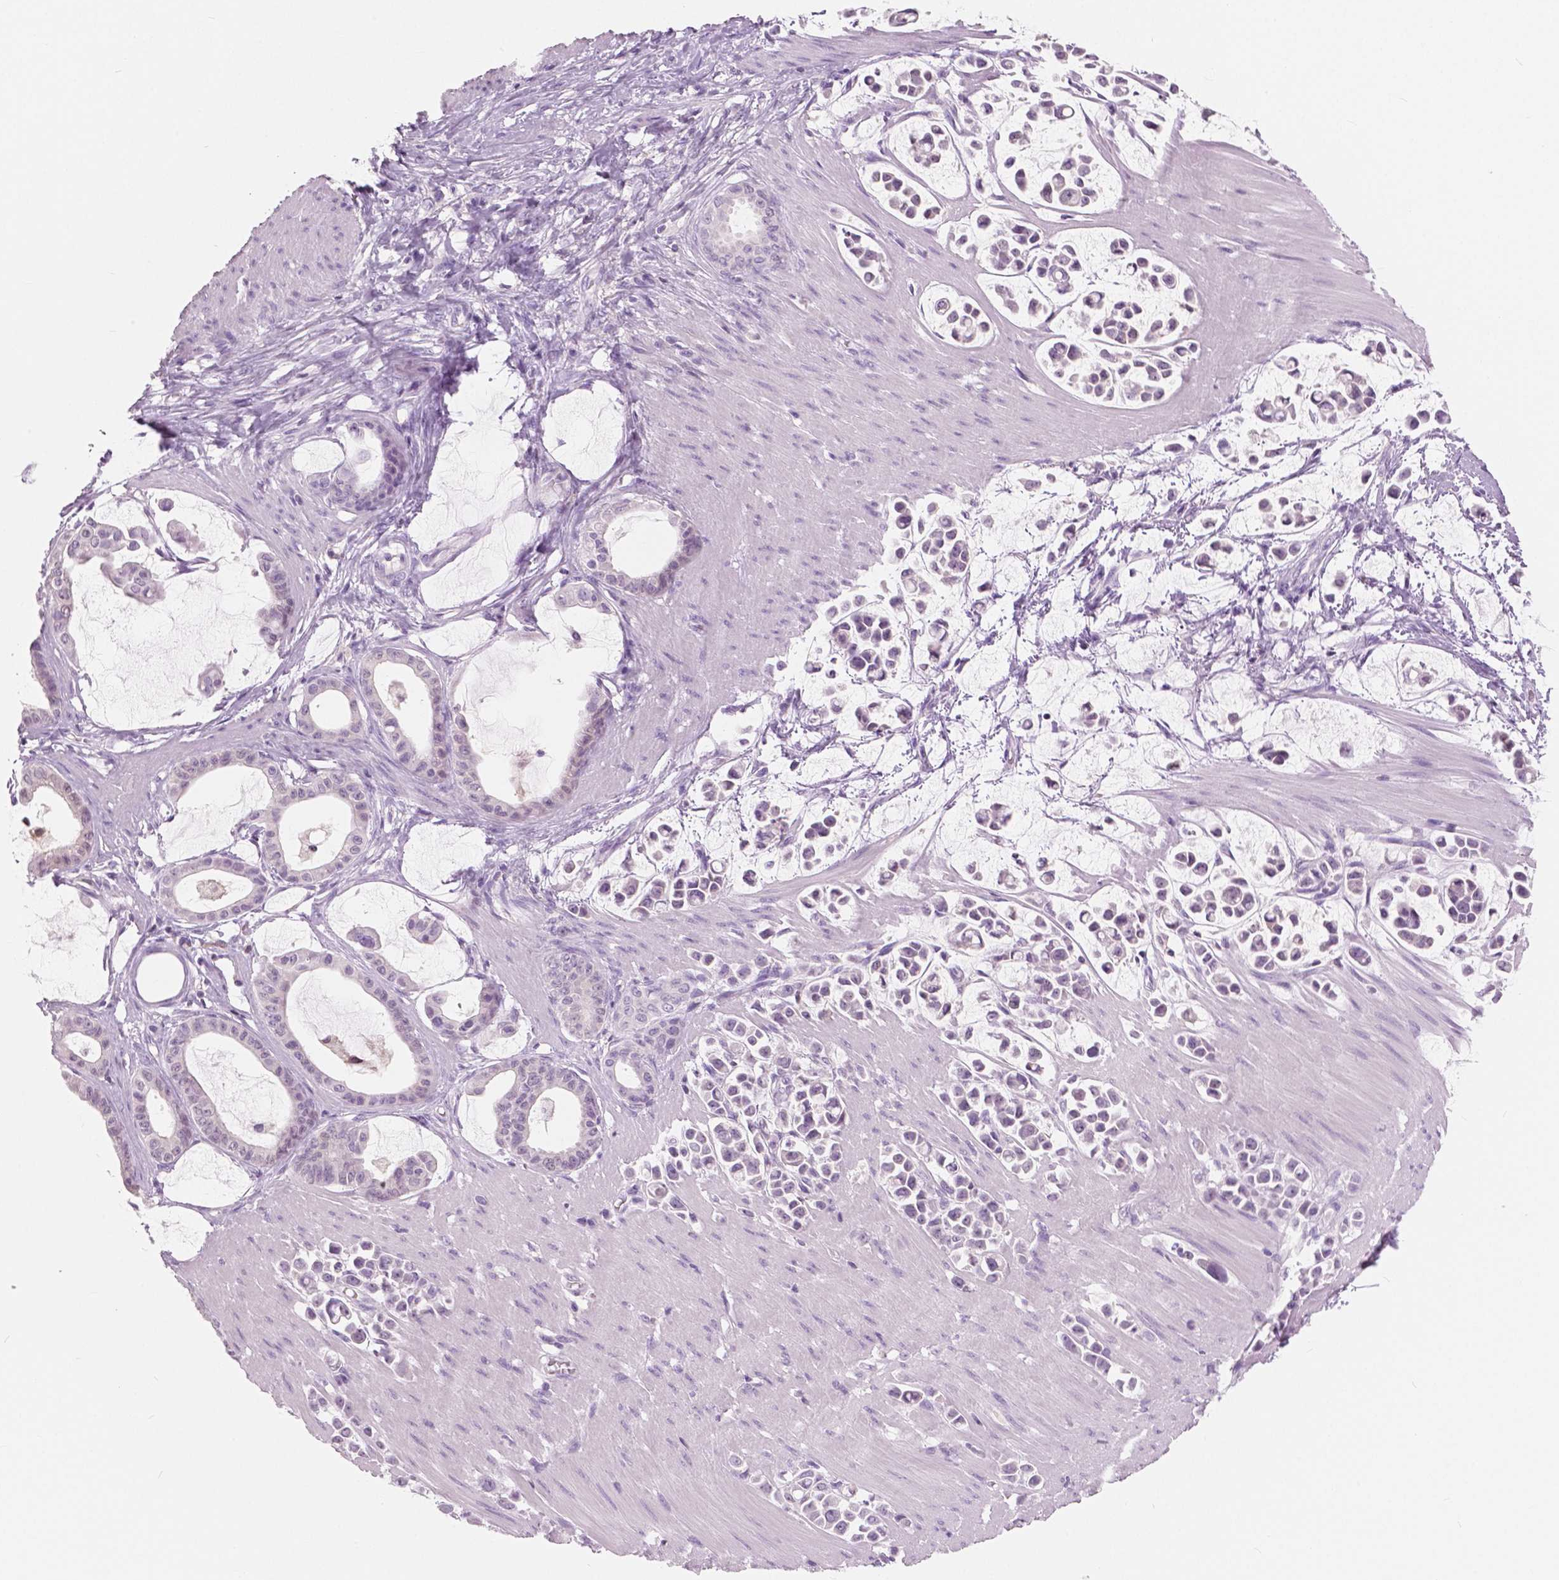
{"staining": {"intensity": "negative", "quantity": "none", "location": "none"}, "tissue": "stomach cancer", "cell_type": "Tumor cells", "image_type": "cancer", "snomed": [{"axis": "morphology", "description": "Adenocarcinoma, NOS"}, {"axis": "topography", "description": "Stomach"}], "caption": "IHC micrograph of neoplastic tissue: human stomach cancer stained with DAB (3,3'-diaminobenzidine) reveals no significant protein expression in tumor cells.", "gene": "GALM", "patient": {"sex": "male", "age": 82}}